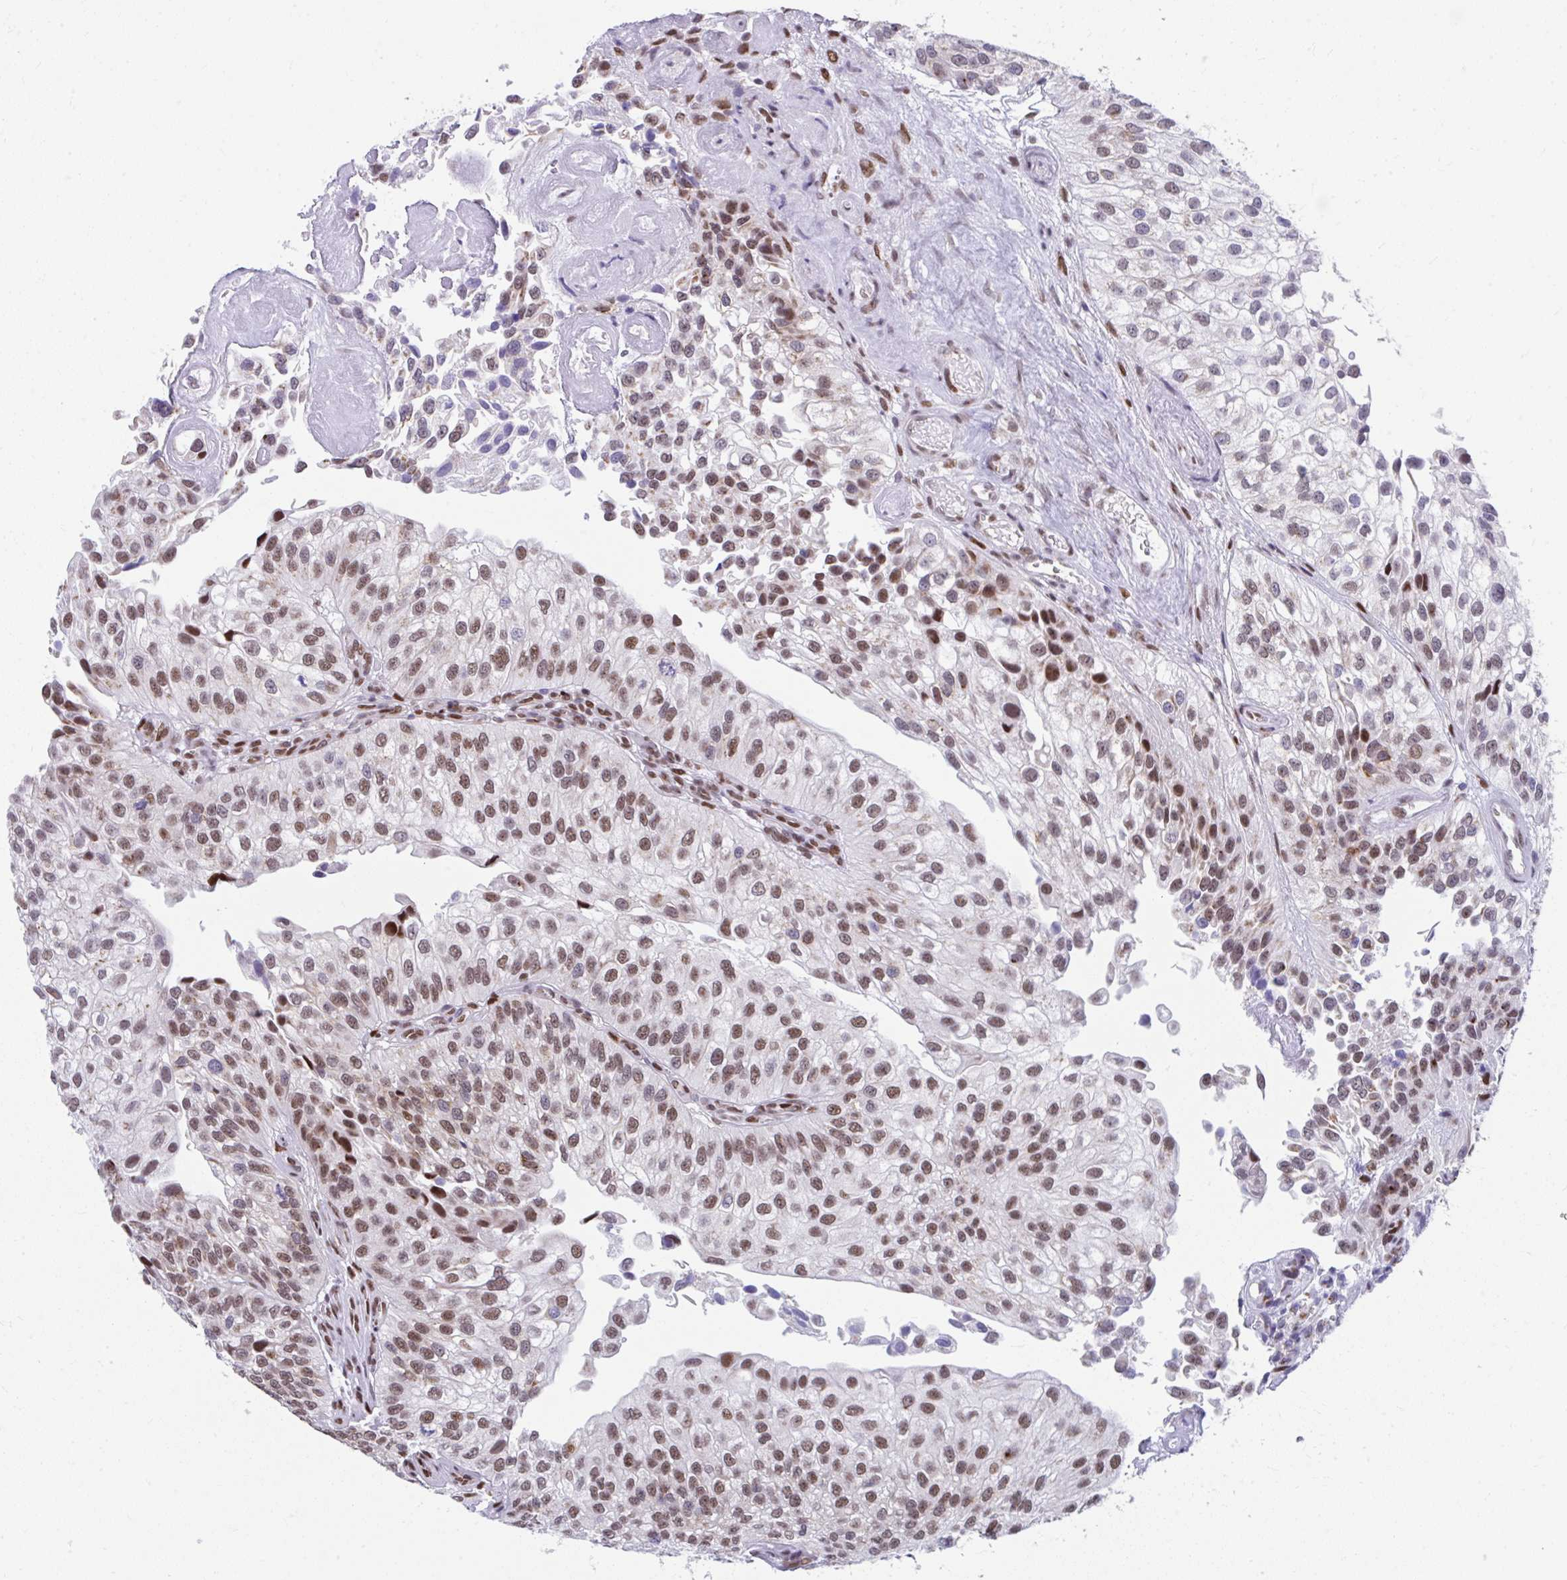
{"staining": {"intensity": "moderate", "quantity": ">75%", "location": "nuclear"}, "tissue": "urothelial cancer", "cell_type": "Tumor cells", "image_type": "cancer", "snomed": [{"axis": "morphology", "description": "Urothelial carcinoma, NOS"}, {"axis": "topography", "description": "Urinary bladder"}], "caption": "Urothelial cancer stained for a protein (brown) shows moderate nuclear positive staining in about >75% of tumor cells.", "gene": "SLC35C2", "patient": {"sex": "male", "age": 87}}